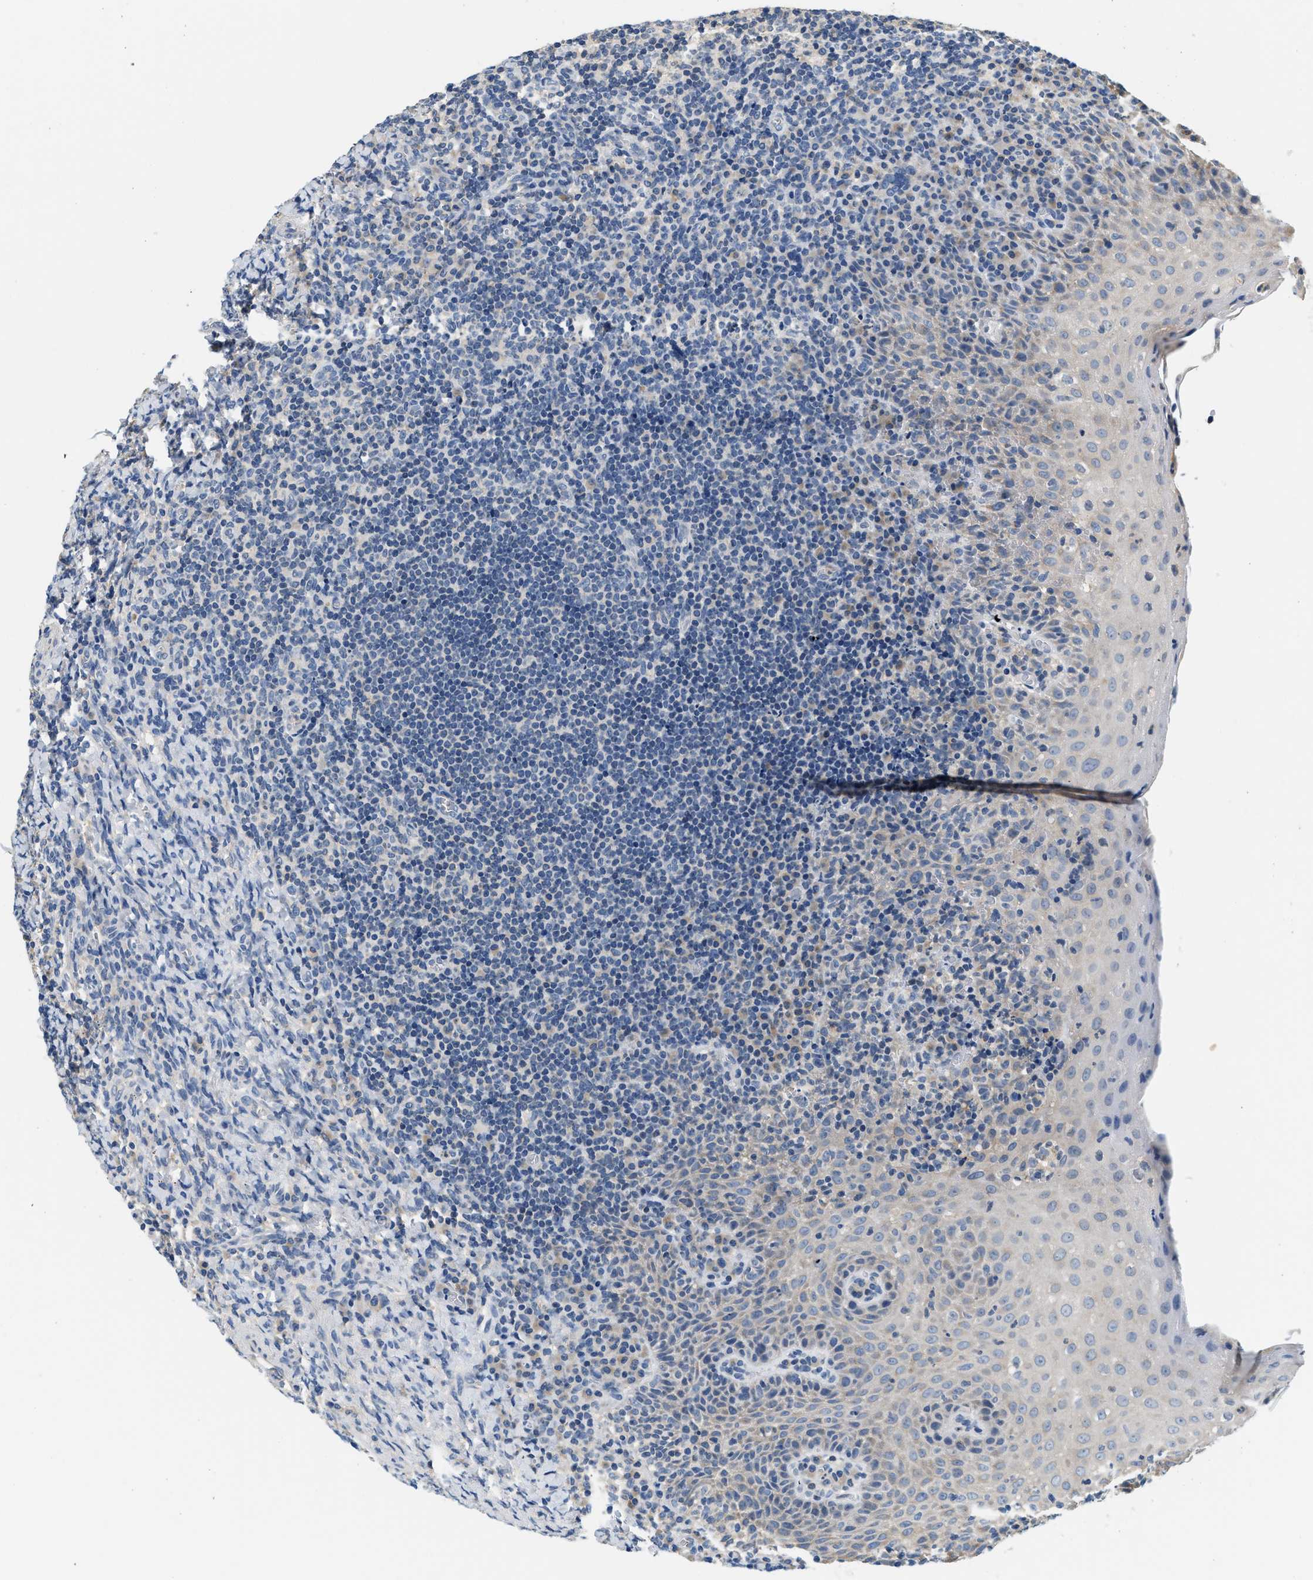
{"staining": {"intensity": "negative", "quantity": "none", "location": "none"}, "tissue": "tonsil", "cell_type": "Germinal center cells", "image_type": "normal", "snomed": [{"axis": "morphology", "description": "Normal tissue, NOS"}, {"axis": "topography", "description": "Tonsil"}], "caption": "This is an immunohistochemistry histopathology image of normal human tonsil. There is no expression in germinal center cells.", "gene": "SLC35E1", "patient": {"sex": "male", "age": 37}}